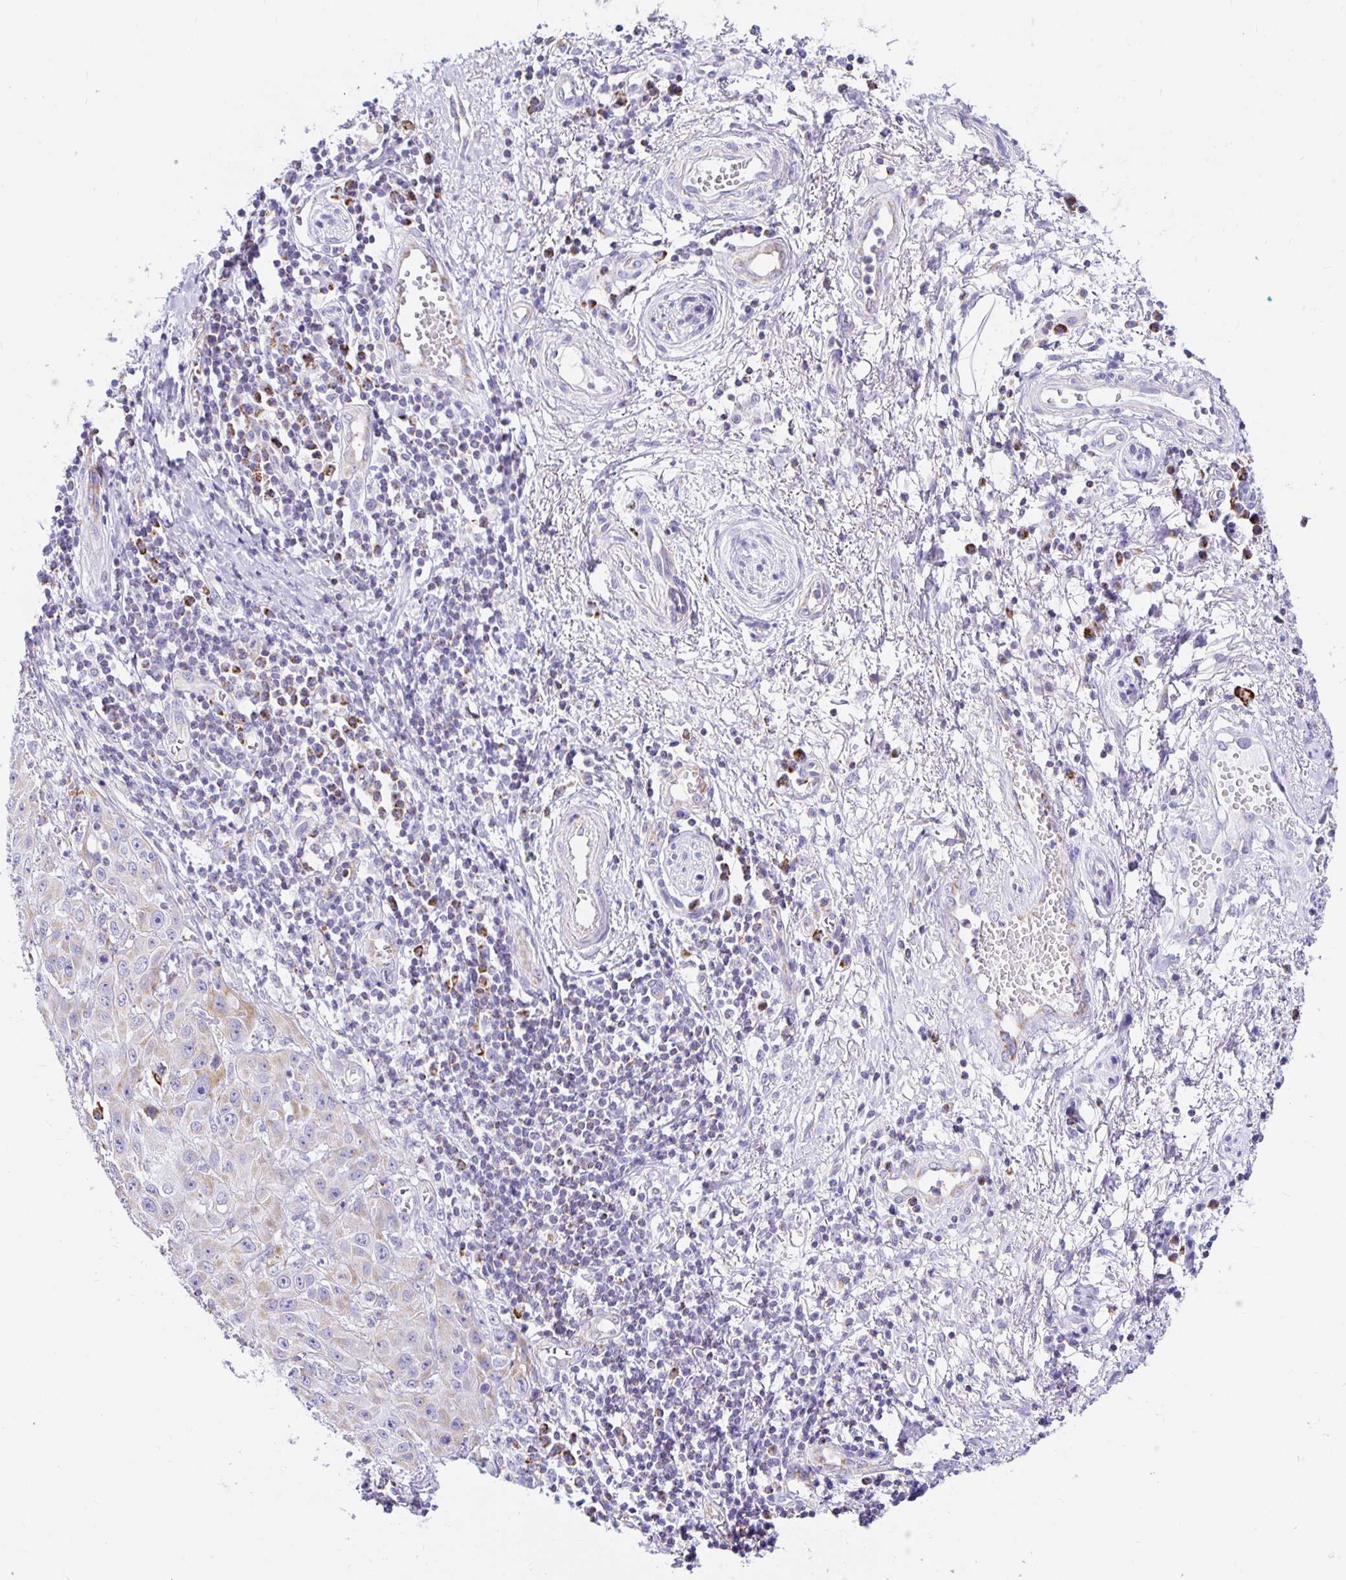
{"staining": {"intensity": "weak", "quantity": "<25%", "location": "cytoplasmic/membranous"}, "tissue": "skin cancer", "cell_type": "Tumor cells", "image_type": "cancer", "snomed": [{"axis": "morphology", "description": "Squamous cell carcinoma, NOS"}, {"axis": "topography", "description": "Skin"}, {"axis": "topography", "description": "Vulva"}], "caption": "Human skin cancer stained for a protein using IHC demonstrates no staining in tumor cells.", "gene": "PLAAT2", "patient": {"sex": "female", "age": 71}}